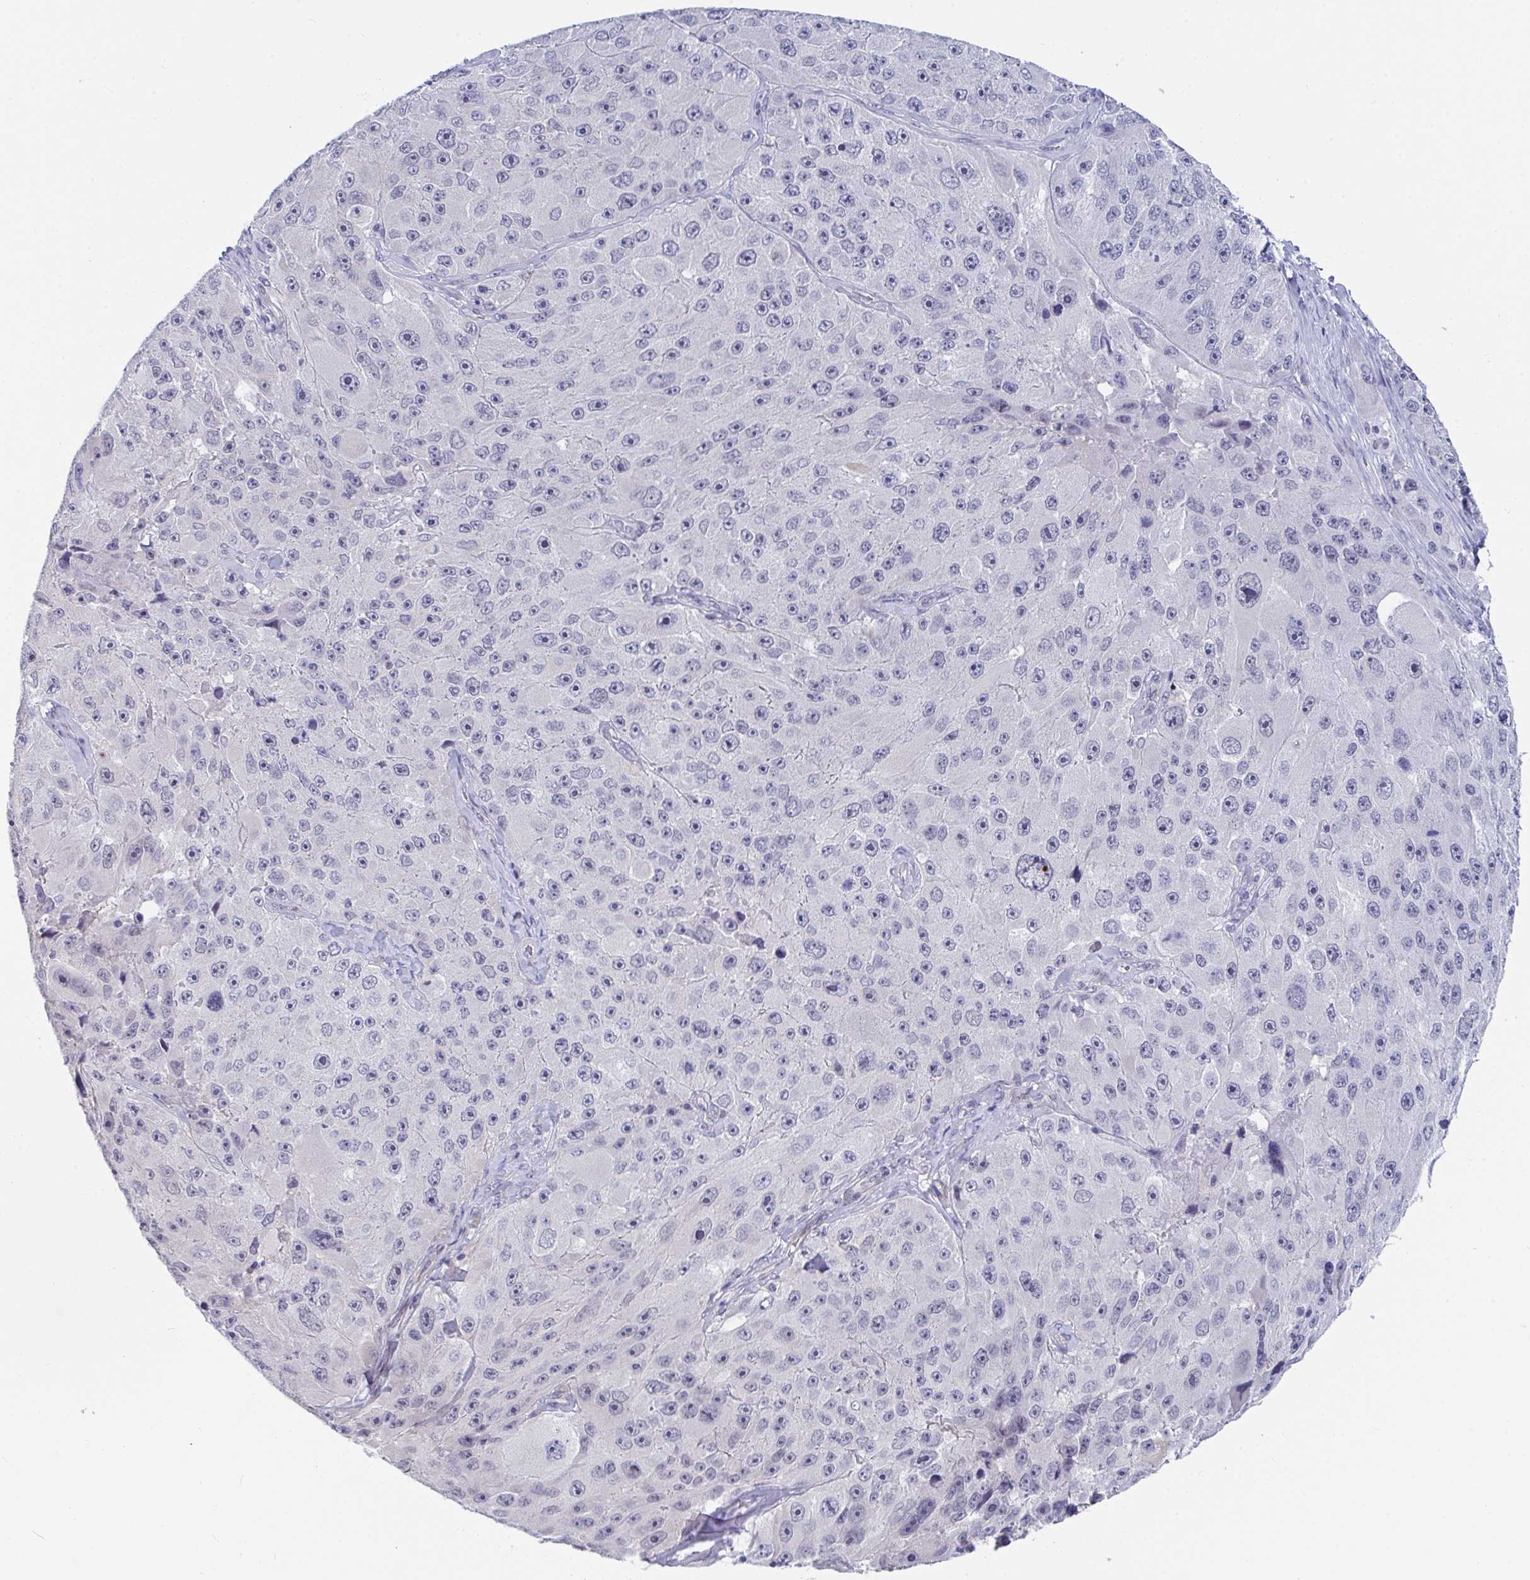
{"staining": {"intensity": "negative", "quantity": "none", "location": "none"}, "tissue": "melanoma", "cell_type": "Tumor cells", "image_type": "cancer", "snomed": [{"axis": "morphology", "description": "Malignant melanoma, Metastatic site"}, {"axis": "topography", "description": "Lymph node"}], "caption": "IHC histopathology image of neoplastic tissue: human malignant melanoma (metastatic site) stained with DAB displays no significant protein expression in tumor cells.", "gene": "DAOA", "patient": {"sex": "male", "age": 62}}